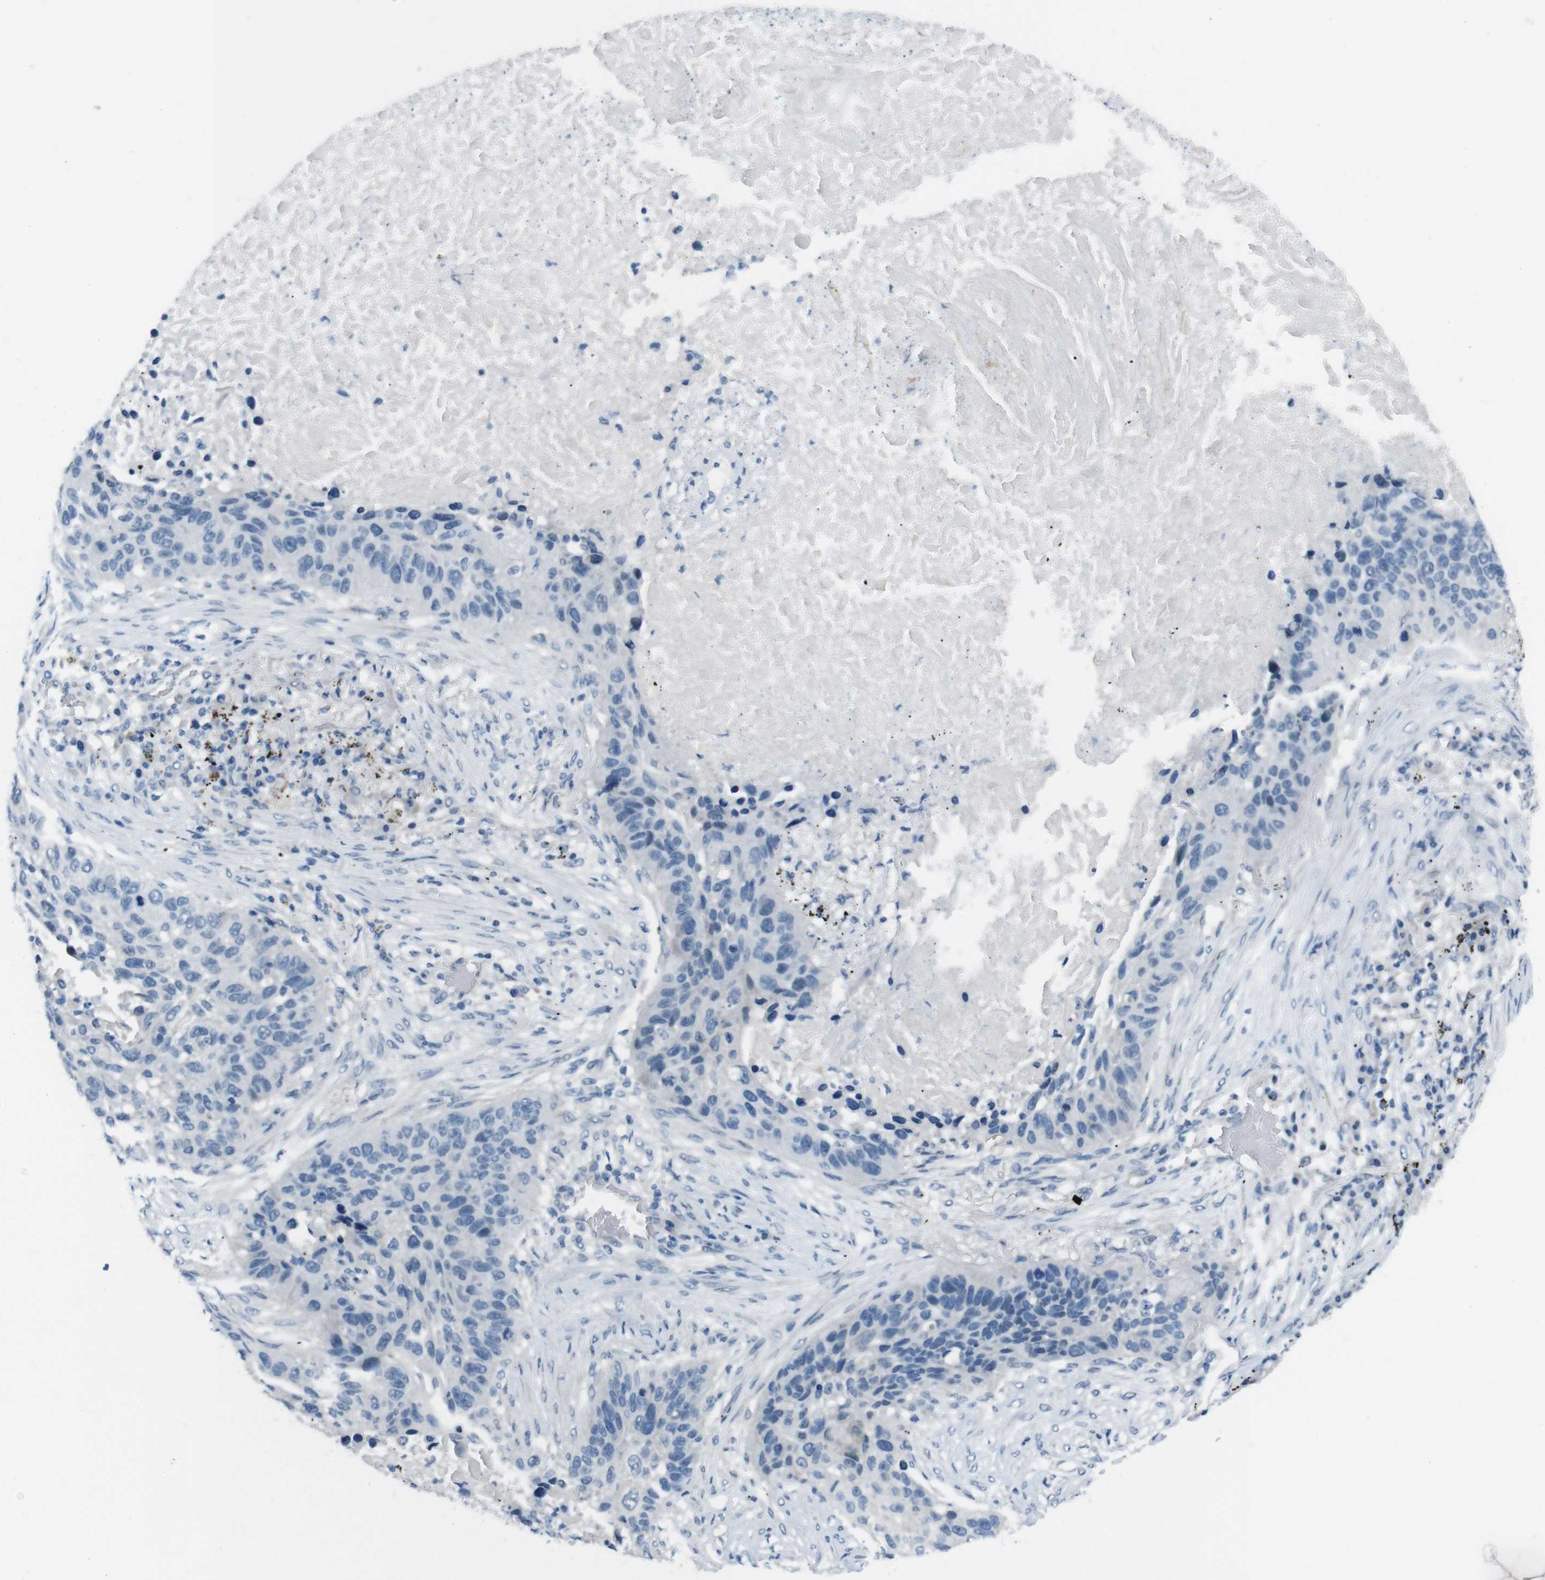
{"staining": {"intensity": "negative", "quantity": "none", "location": "none"}, "tissue": "lung cancer", "cell_type": "Tumor cells", "image_type": "cancer", "snomed": [{"axis": "morphology", "description": "Squamous cell carcinoma, NOS"}, {"axis": "topography", "description": "Lung"}], "caption": "Immunohistochemistry photomicrograph of neoplastic tissue: human lung squamous cell carcinoma stained with DAB demonstrates no significant protein expression in tumor cells.", "gene": "HRH2", "patient": {"sex": "male", "age": 57}}